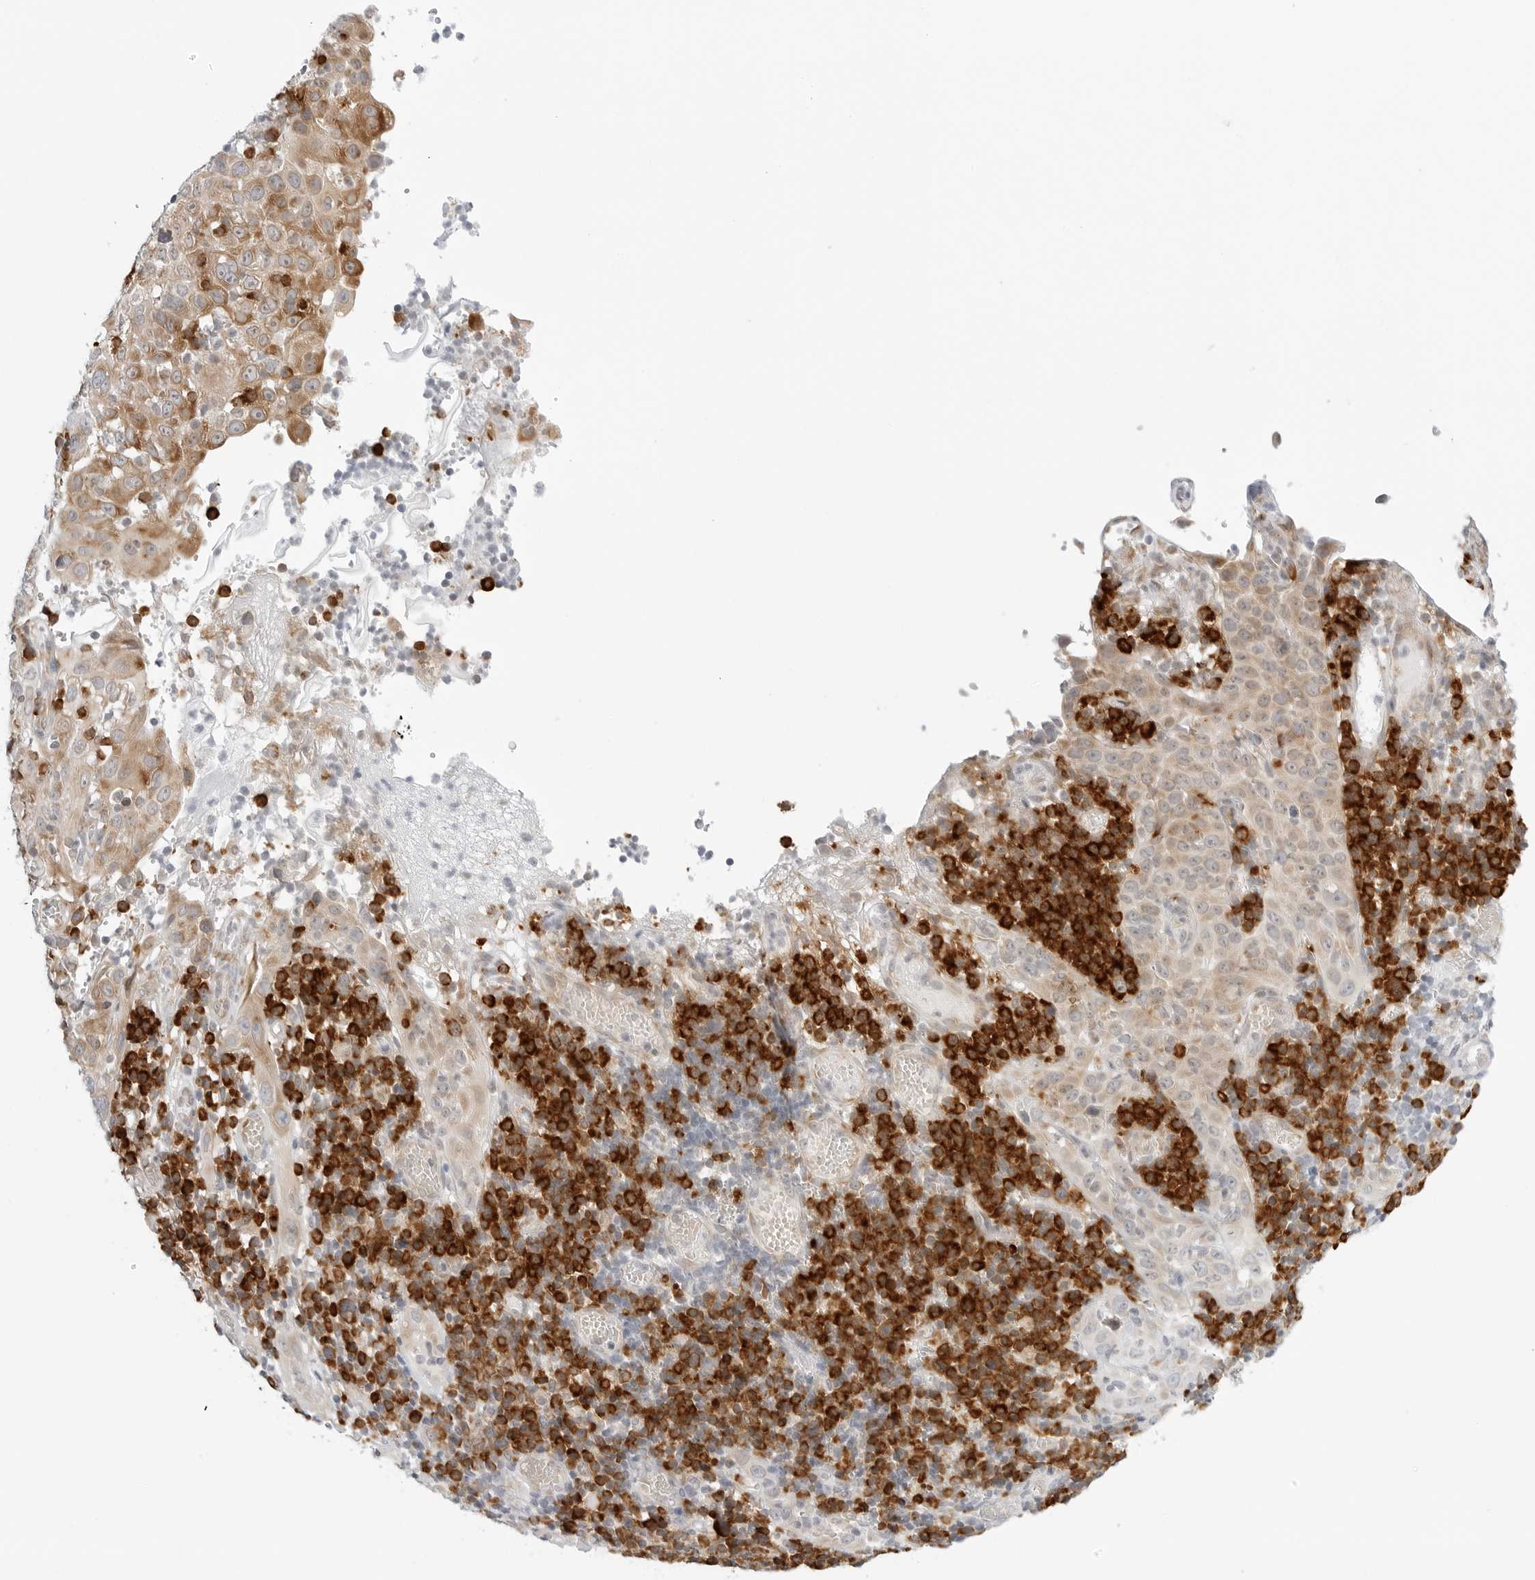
{"staining": {"intensity": "weak", "quantity": ">75%", "location": "cytoplasmic/membranous"}, "tissue": "cervical cancer", "cell_type": "Tumor cells", "image_type": "cancer", "snomed": [{"axis": "morphology", "description": "Squamous cell carcinoma, NOS"}, {"axis": "topography", "description": "Cervix"}], "caption": "Cervical squamous cell carcinoma stained for a protein (brown) displays weak cytoplasmic/membranous positive staining in about >75% of tumor cells.", "gene": "RPN1", "patient": {"sex": "female", "age": 46}}